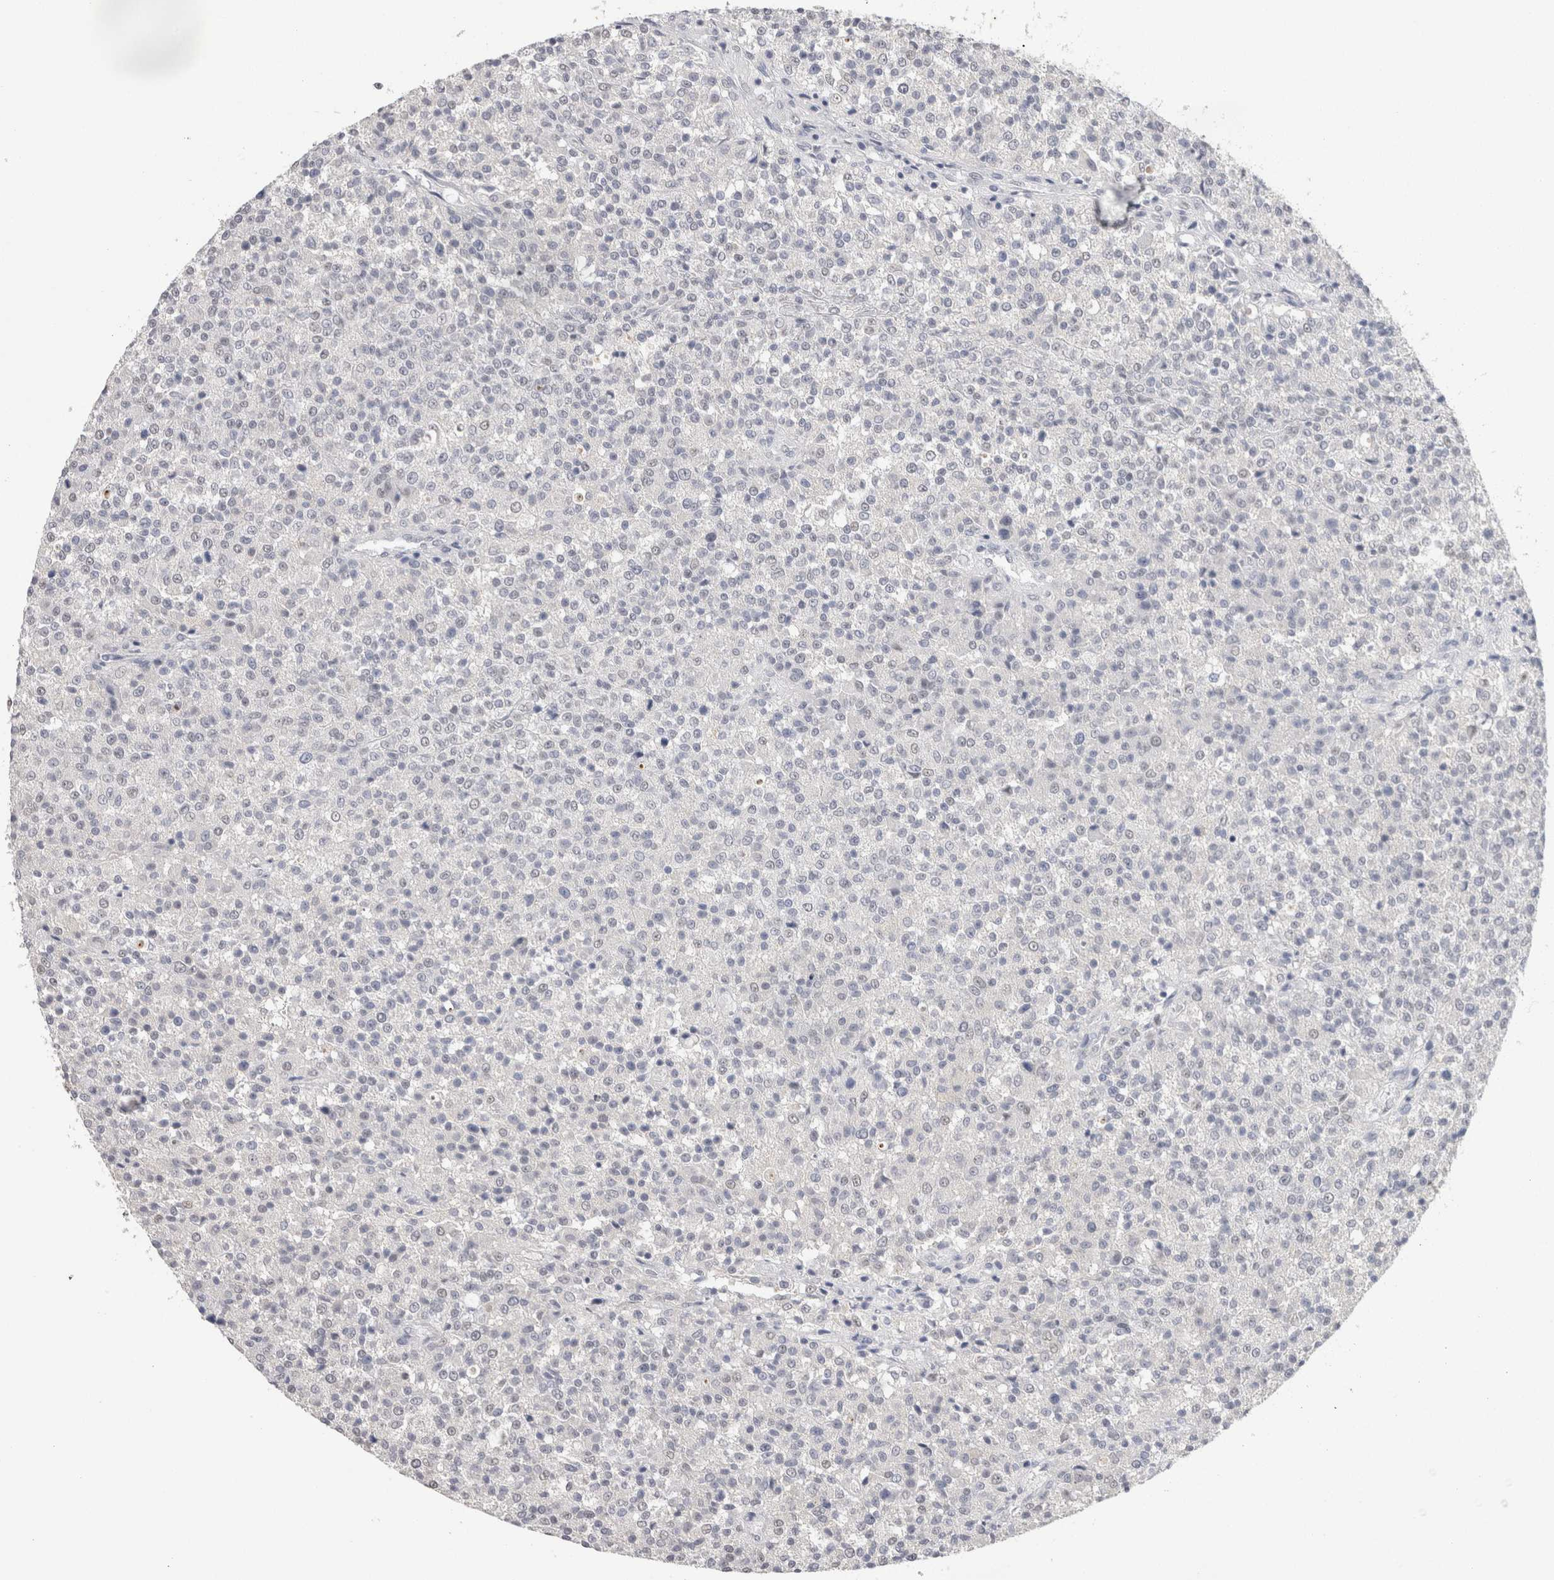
{"staining": {"intensity": "negative", "quantity": "none", "location": "none"}, "tissue": "testis cancer", "cell_type": "Tumor cells", "image_type": "cancer", "snomed": [{"axis": "morphology", "description": "Seminoma, NOS"}, {"axis": "topography", "description": "Testis"}], "caption": "Immunohistochemistry (IHC) photomicrograph of neoplastic tissue: human testis seminoma stained with DAB exhibits no significant protein positivity in tumor cells.", "gene": "CADM3", "patient": {"sex": "male", "age": 59}}